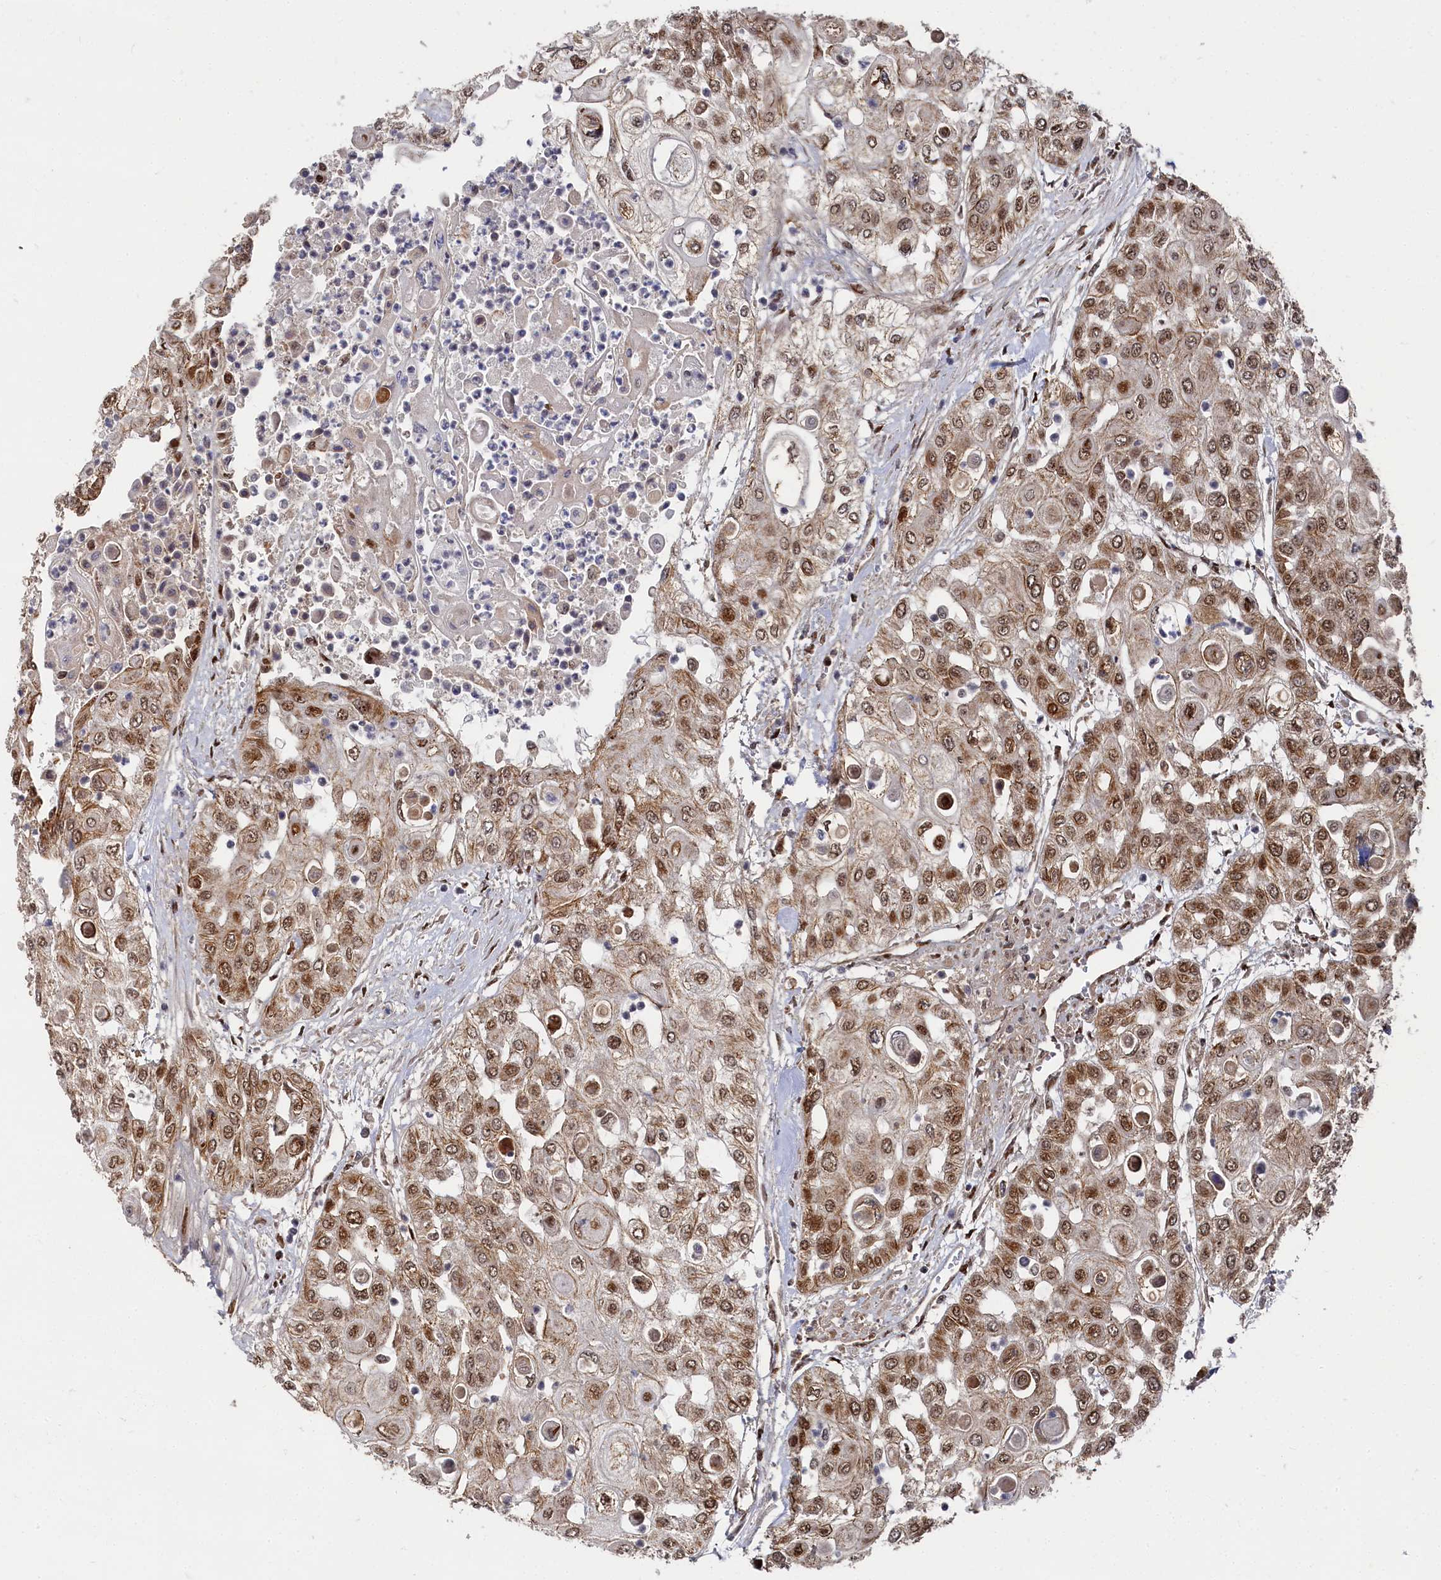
{"staining": {"intensity": "moderate", "quantity": ">75%", "location": "nuclear"}, "tissue": "urothelial cancer", "cell_type": "Tumor cells", "image_type": "cancer", "snomed": [{"axis": "morphology", "description": "Urothelial carcinoma, High grade"}, {"axis": "topography", "description": "Urinary bladder"}], "caption": "This photomicrograph exhibits immunohistochemistry staining of human urothelial carcinoma (high-grade), with medium moderate nuclear positivity in approximately >75% of tumor cells.", "gene": "BUB3", "patient": {"sex": "female", "age": 79}}